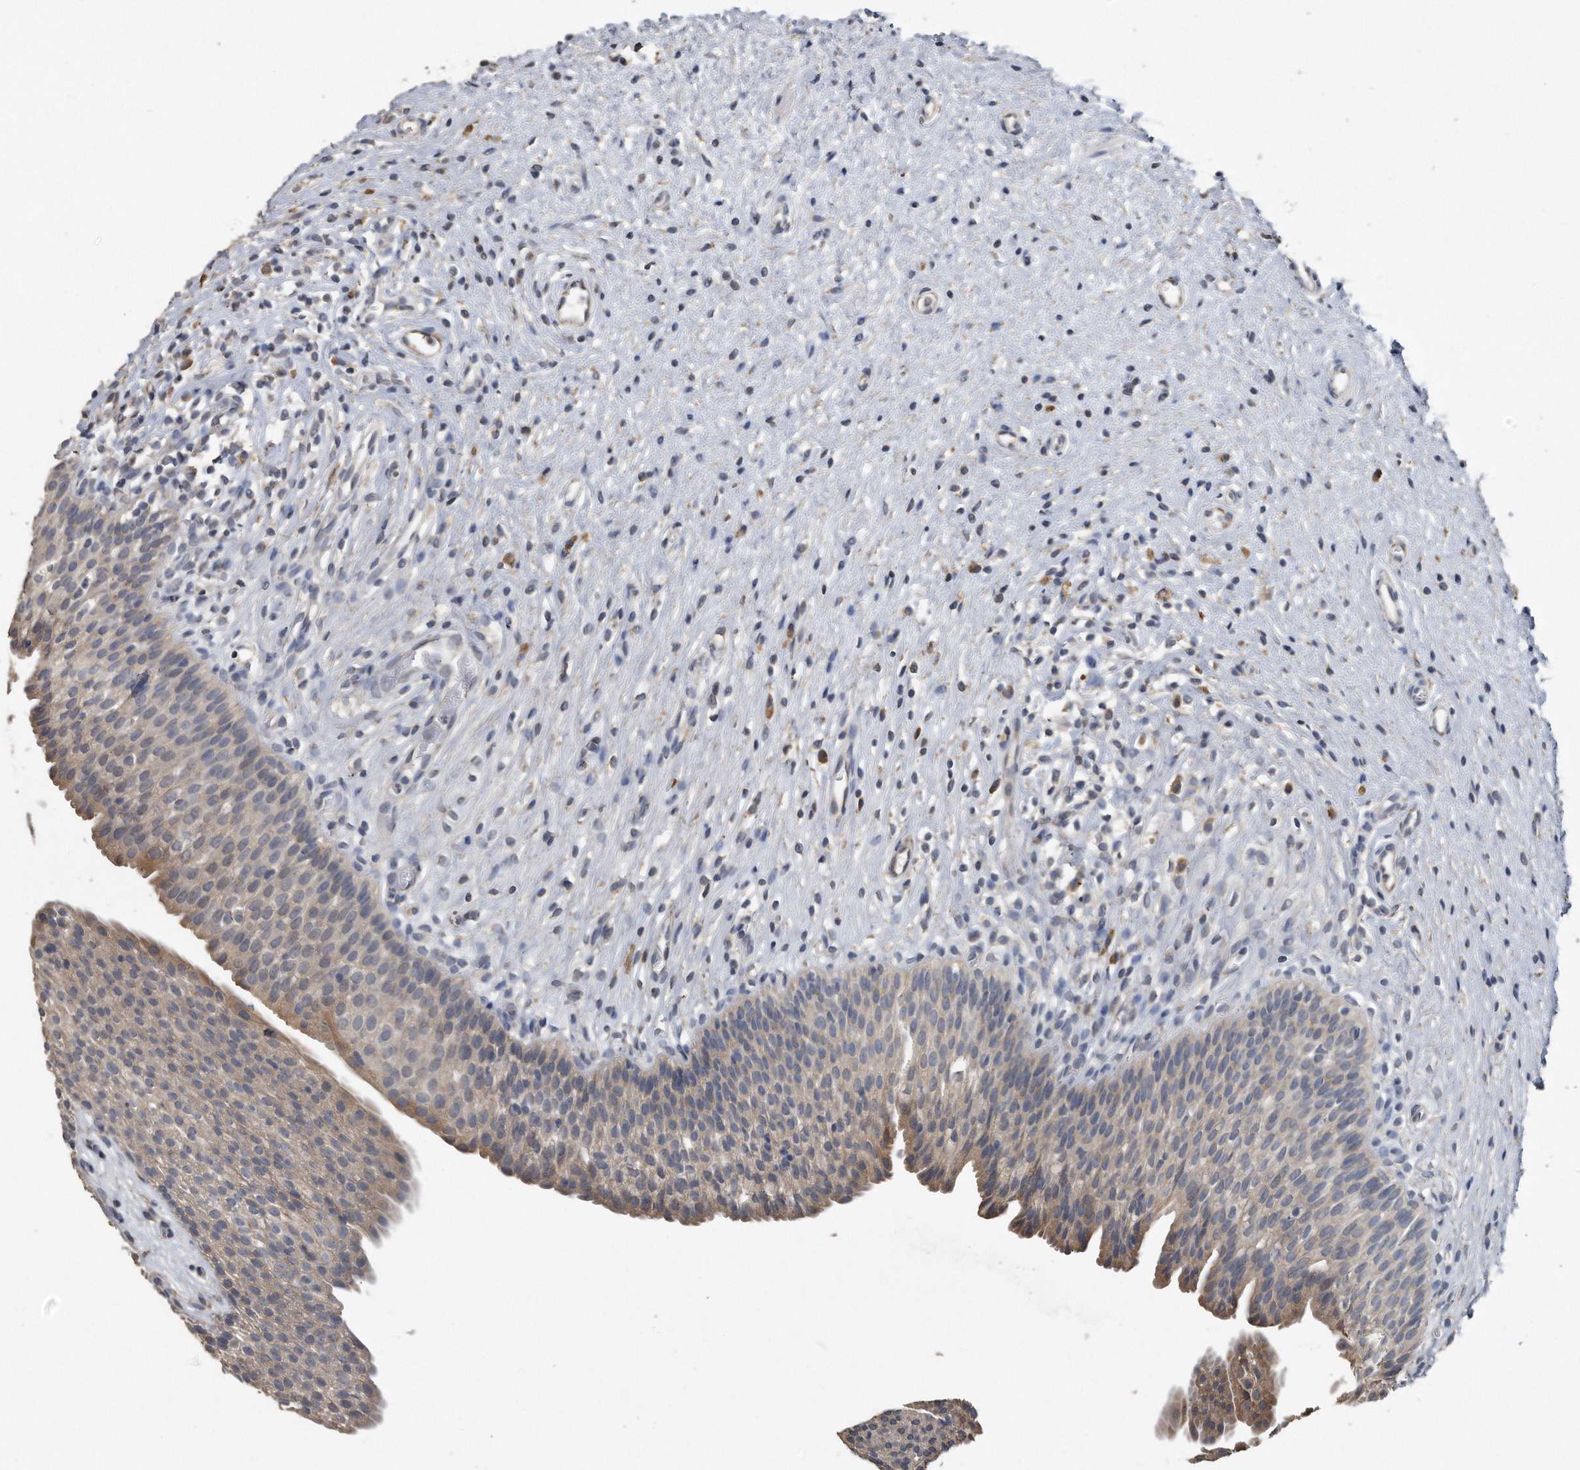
{"staining": {"intensity": "moderate", "quantity": "25%-75%", "location": "cytoplasmic/membranous"}, "tissue": "urinary bladder", "cell_type": "Urothelial cells", "image_type": "normal", "snomed": [{"axis": "morphology", "description": "Normal tissue, NOS"}, {"axis": "topography", "description": "Urinary bladder"}], "caption": "Immunohistochemical staining of benign human urinary bladder shows 25%-75% levels of moderate cytoplasmic/membranous protein positivity in approximately 25%-75% of urothelial cells. (DAB = brown stain, brightfield microscopy at high magnification).", "gene": "PCLO", "patient": {"sex": "male", "age": 1}}